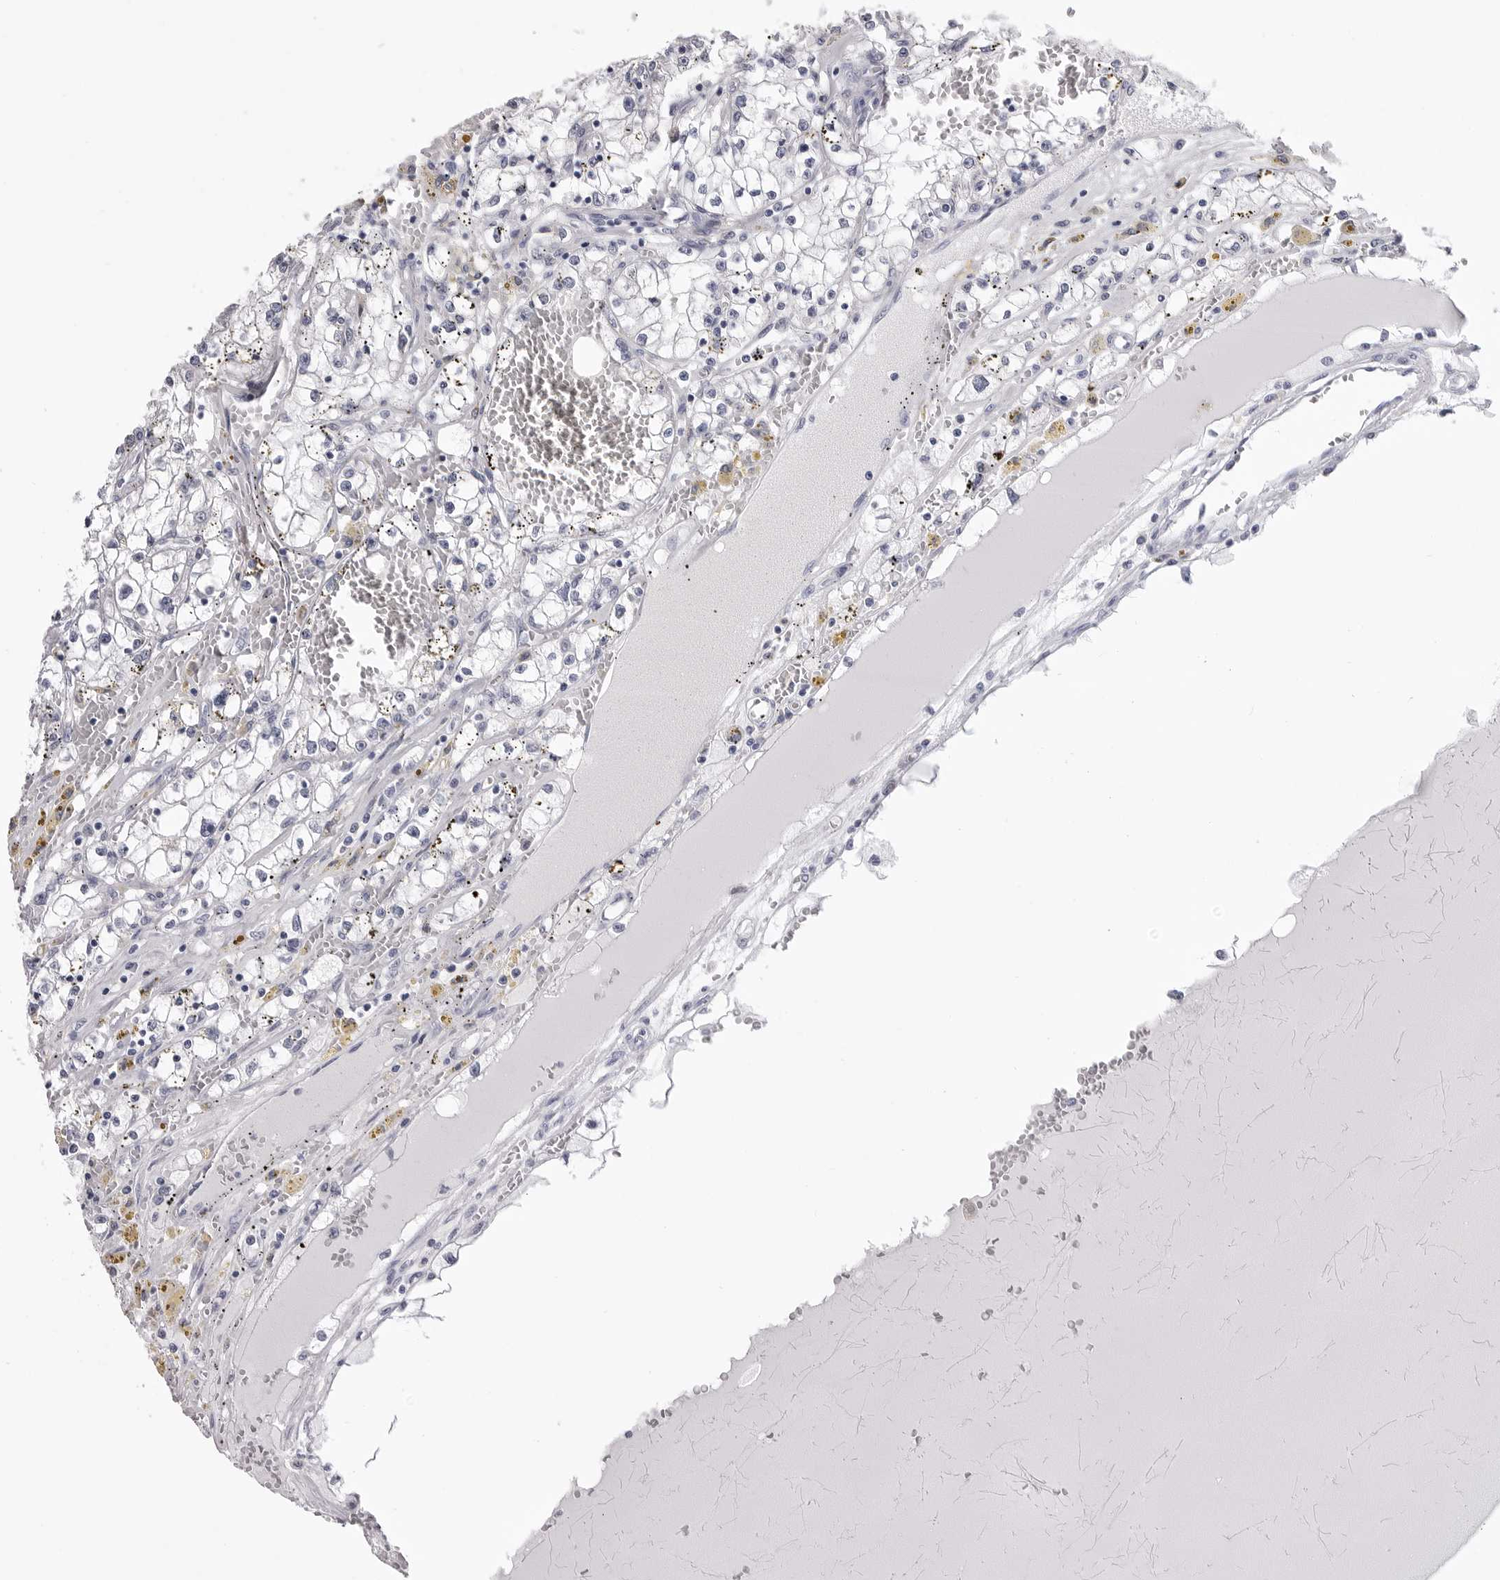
{"staining": {"intensity": "negative", "quantity": "none", "location": "none"}, "tissue": "renal cancer", "cell_type": "Tumor cells", "image_type": "cancer", "snomed": [{"axis": "morphology", "description": "Adenocarcinoma, NOS"}, {"axis": "topography", "description": "Kidney"}], "caption": "The micrograph displays no staining of tumor cells in renal adenocarcinoma.", "gene": "LGALS4", "patient": {"sex": "male", "age": 56}}